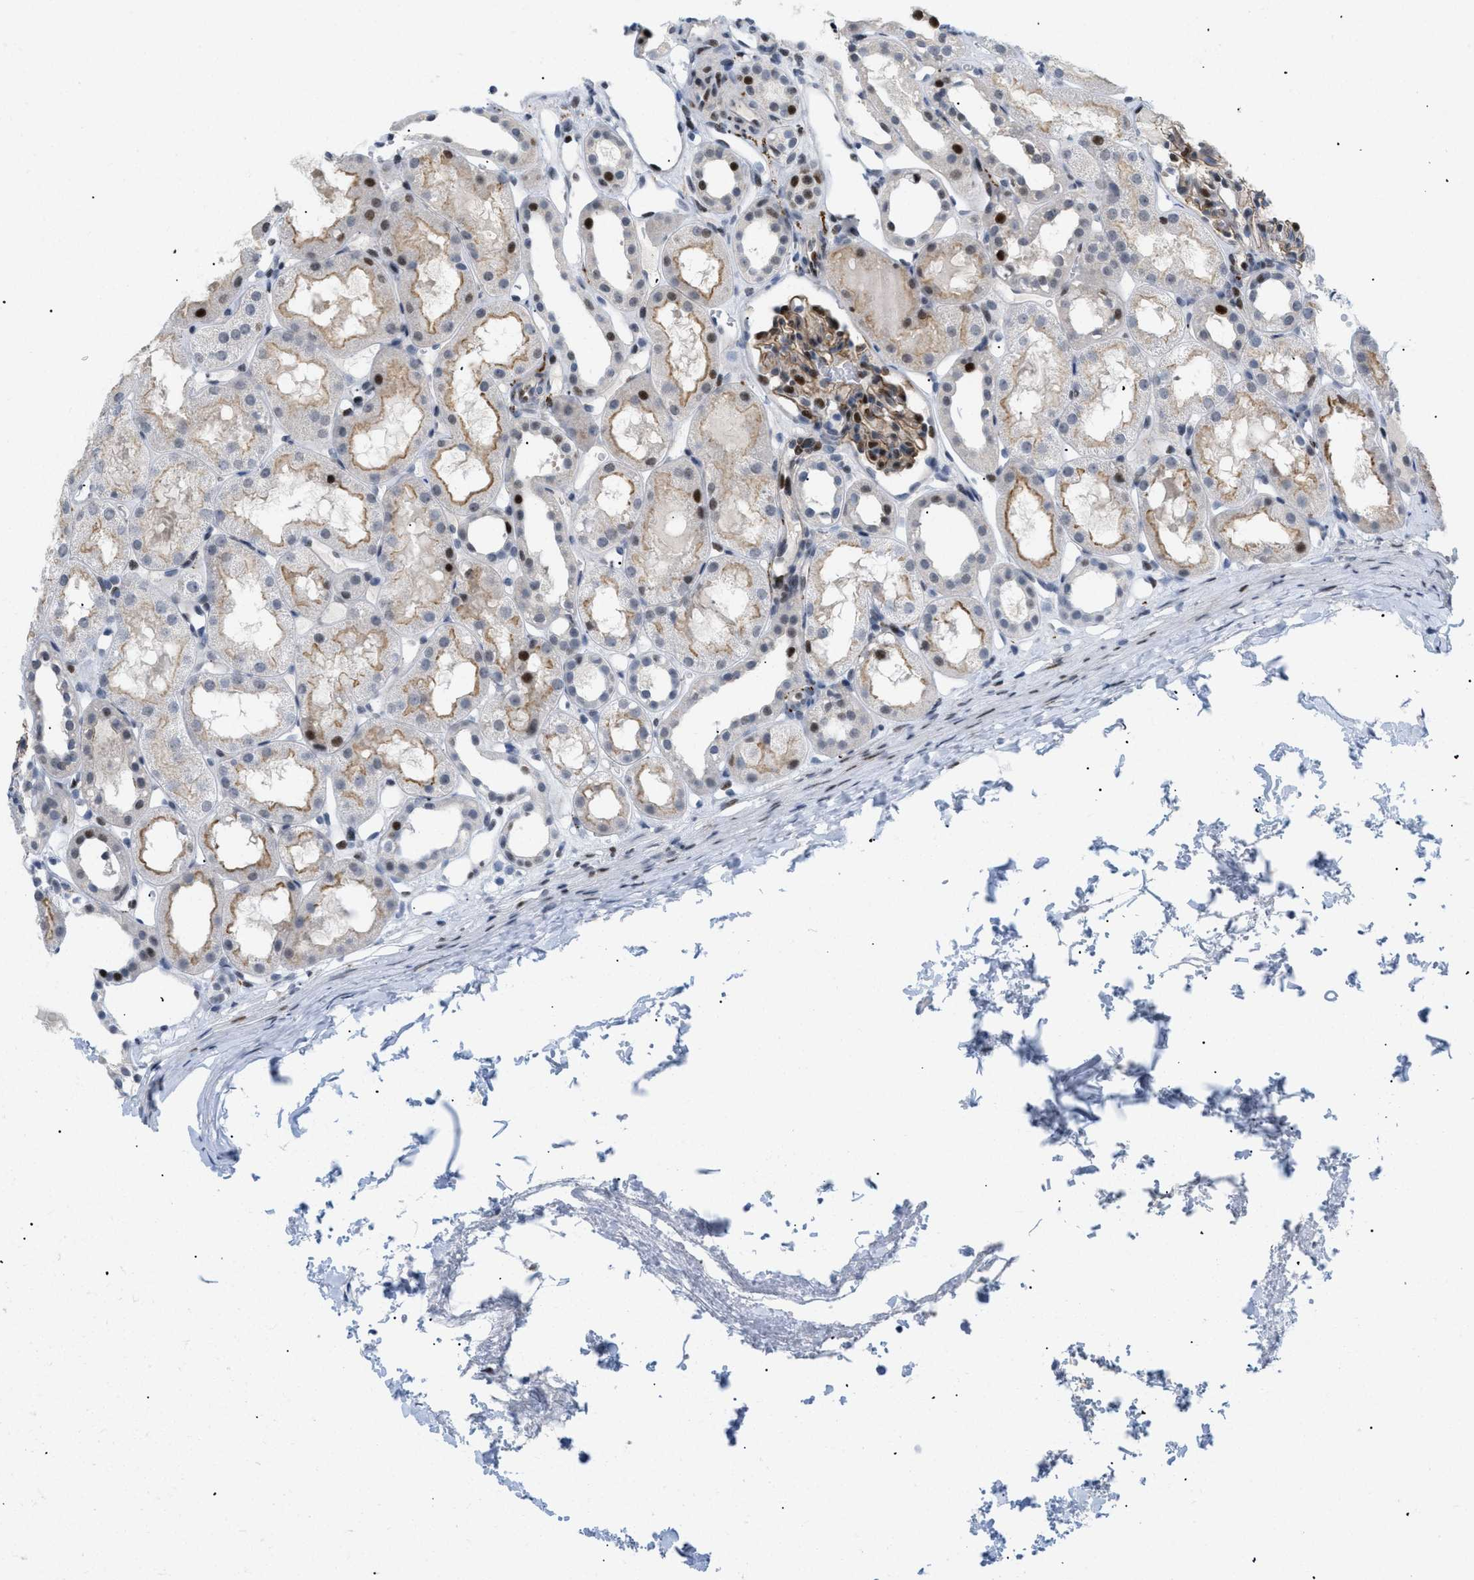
{"staining": {"intensity": "moderate", "quantity": ">75%", "location": "cytoplasmic/membranous,nuclear"}, "tissue": "kidney", "cell_type": "Cells in glomeruli", "image_type": "normal", "snomed": [{"axis": "morphology", "description": "Normal tissue, NOS"}, {"axis": "topography", "description": "Kidney"}, {"axis": "topography", "description": "Urinary bladder"}], "caption": "IHC (DAB (3,3'-diaminobenzidine)) staining of benign kidney exhibits moderate cytoplasmic/membranous,nuclear protein positivity in about >75% of cells in glomeruli.", "gene": "MED1", "patient": {"sex": "male", "age": 16}}